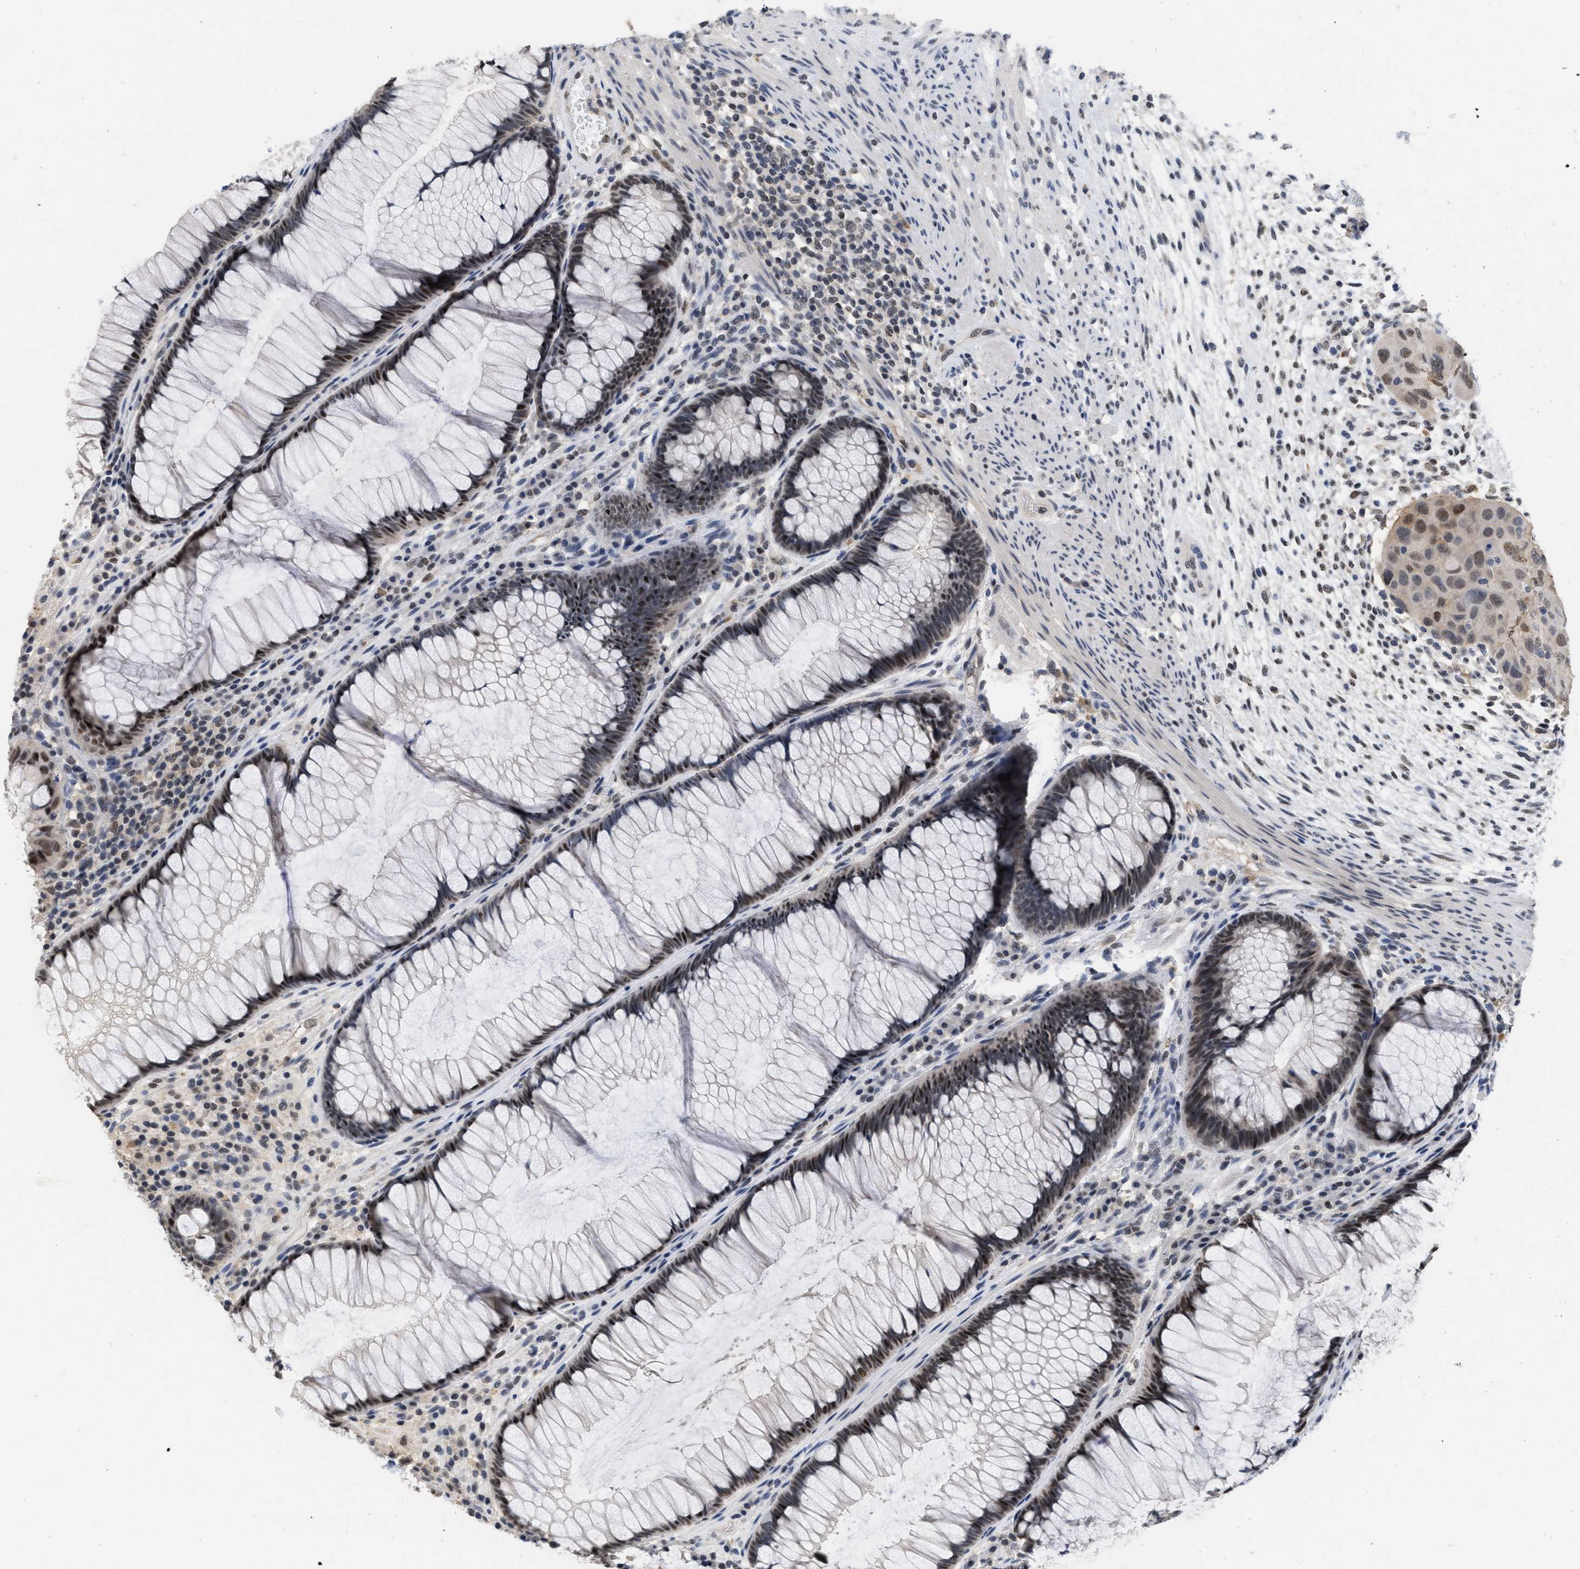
{"staining": {"intensity": "moderate", "quantity": "25%-75%", "location": "nuclear"}, "tissue": "rectum", "cell_type": "Glandular cells", "image_type": "normal", "snomed": [{"axis": "morphology", "description": "Normal tissue, NOS"}, {"axis": "topography", "description": "Rectum"}], "caption": "This photomicrograph displays immunohistochemistry (IHC) staining of unremarkable human rectum, with medium moderate nuclear expression in approximately 25%-75% of glandular cells.", "gene": "GGNBP2", "patient": {"sex": "male", "age": 51}}